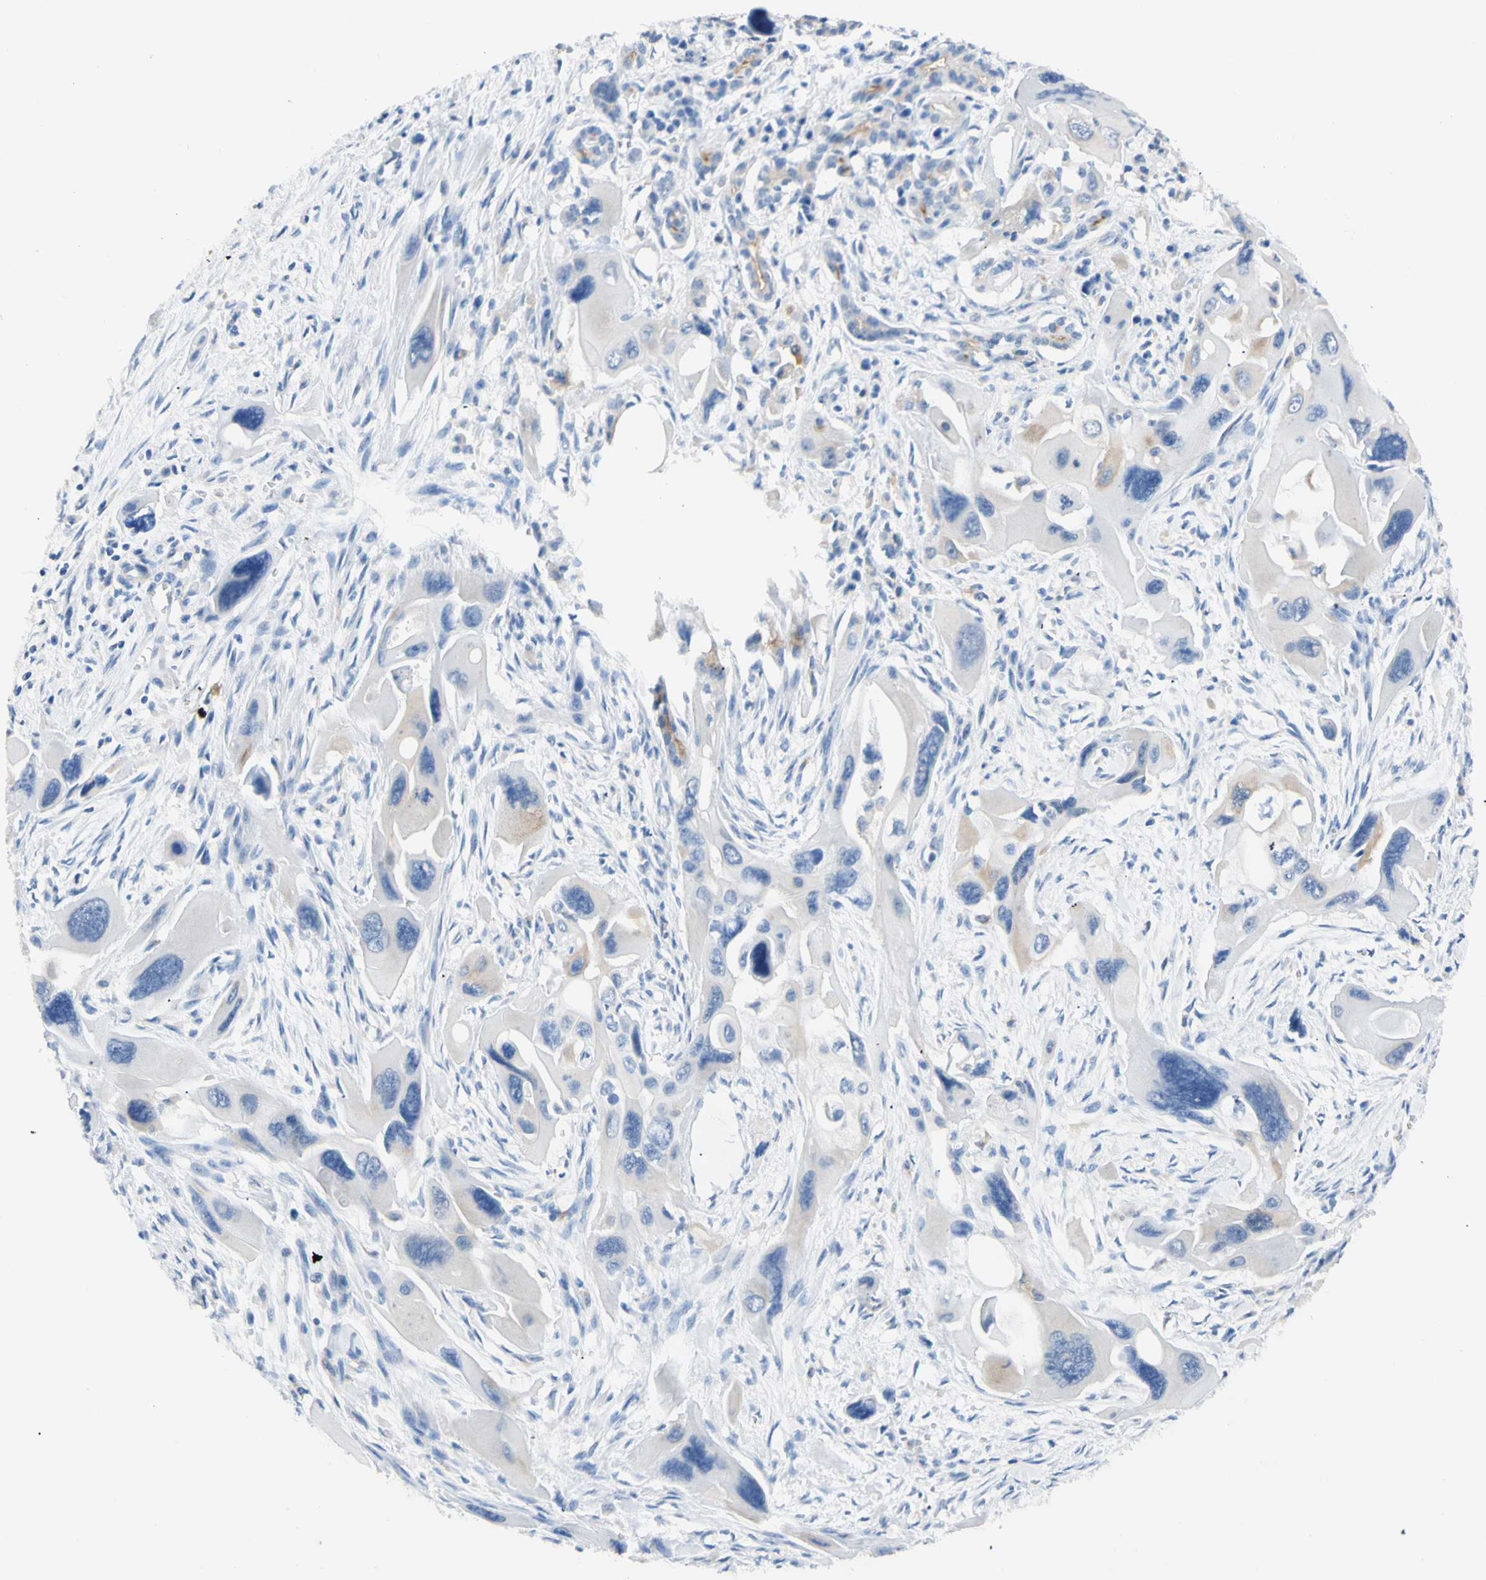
{"staining": {"intensity": "weak", "quantity": "<25%", "location": "cytoplasmic/membranous"}, "tissue": "pancreatic cancer", "cell_type": "Tumor cells", "image_type": "cancer", "snomed": [{"axis": "morphology", "description": "Adenocarcinoma, NOS"}, {"axis": "topography", "description": "Pancreas"}], "caption": "Immunohistochemical staining of pancreatic cancer reveals no significant staining in tumor cells. (DAB (3,3'-diaminobenzidine) immunohistochemistry (IHC) visualized using brightfield microscopy, high magnification).", "gene": "HPCA", "patient": {"sex": "male", "age": 73}}